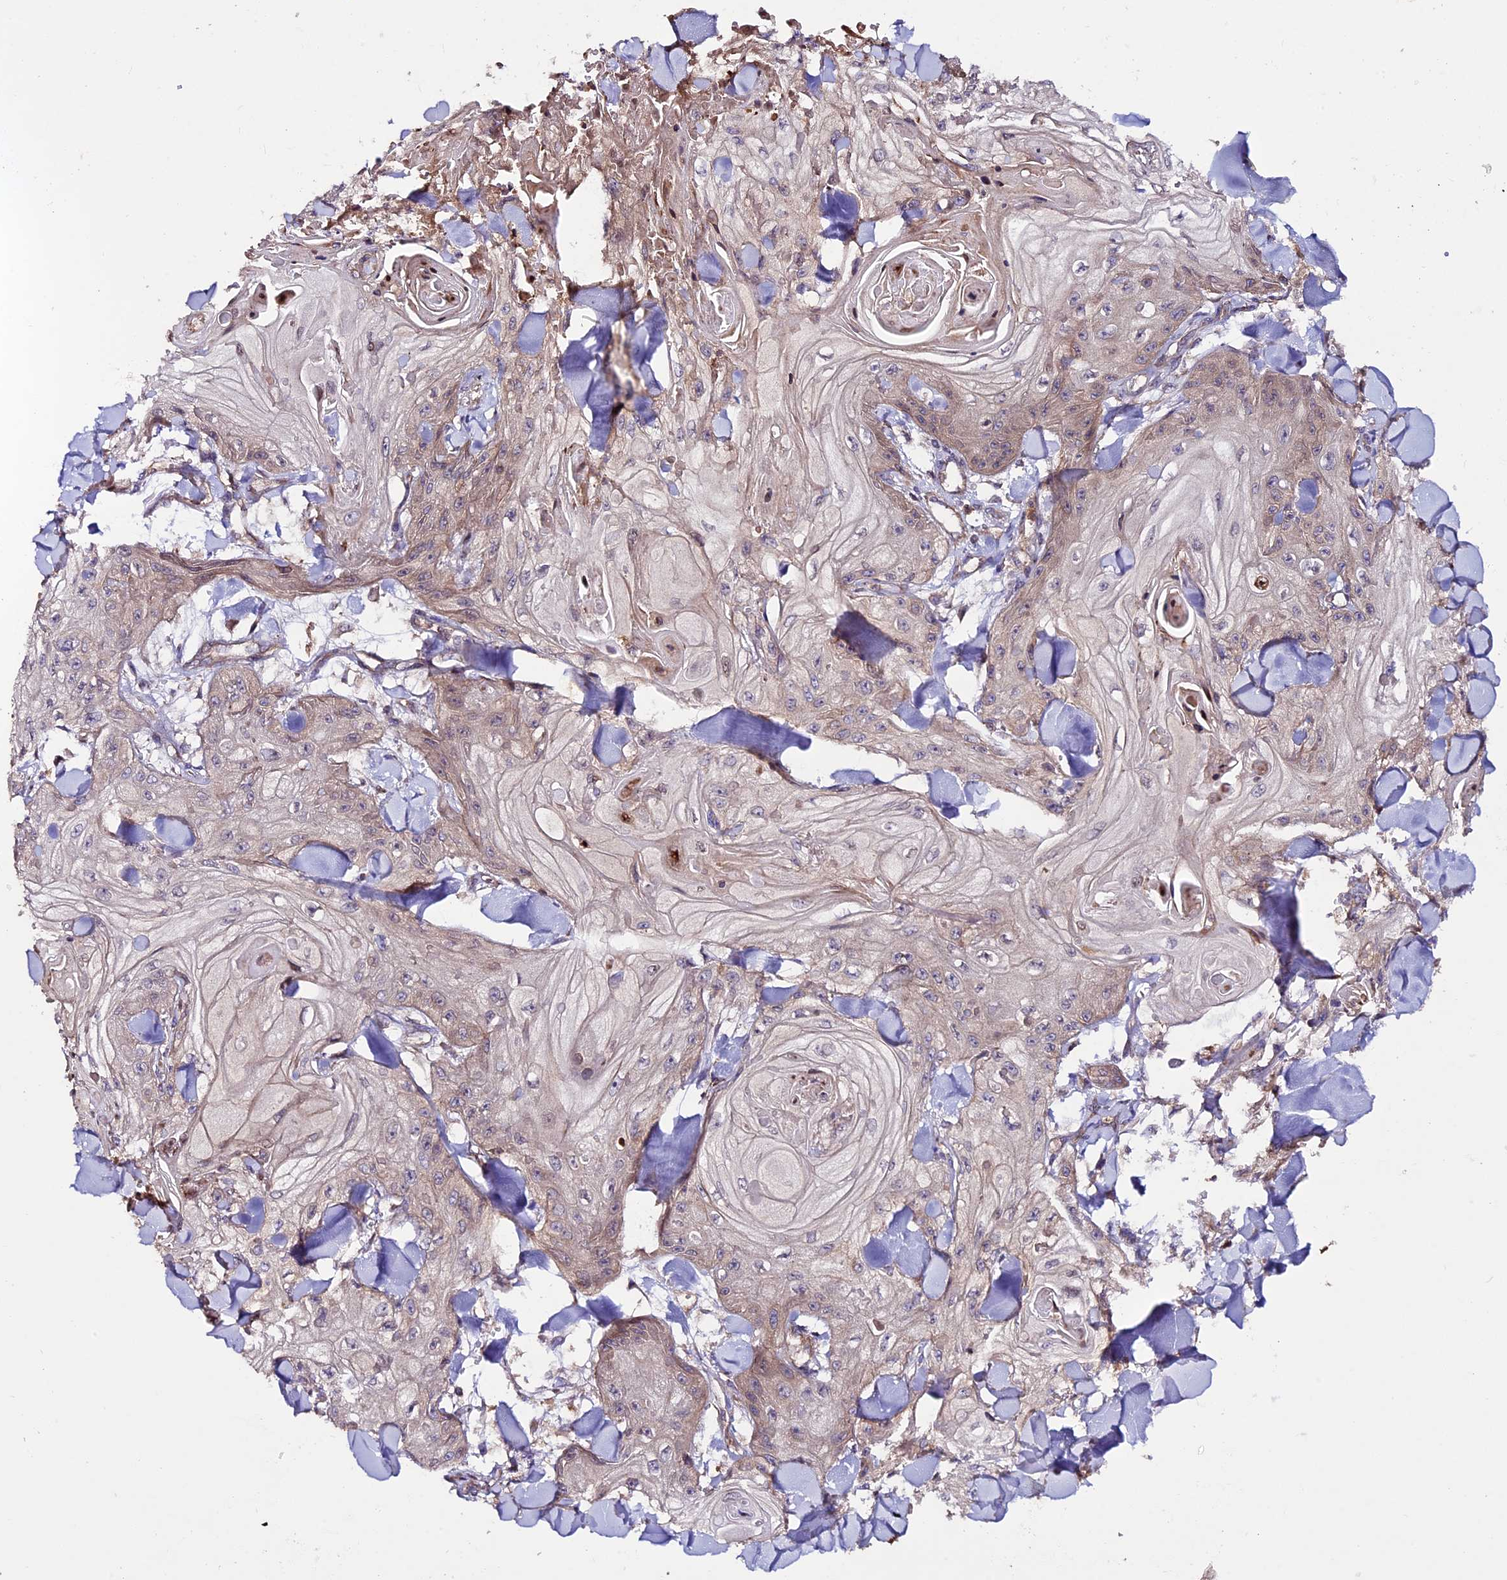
{"staining": {"intensity": "weak", "quantity": "25%-75%", "location": "cytoplasmic/membranous"}, "tissue": "skin cancer", "cell_type": "Tumor cells", "image_type": "cancer", "snomed": [{"axis": "morphology", "description": "Squamous cell carcinoma, NOS"}, {"axis": "topography", "description": "Skin"}], "caption": "The immunohistochemical stain highlights weak cytoplasmic/membranous staining in tumor cells of skin cancer (squamous cell carcinoma) tissue. (DAB = brown stain, brightfield microscopy at high magnification).", "gene": "CCDC125", "patient": {"sex": "male", "age": 74}}